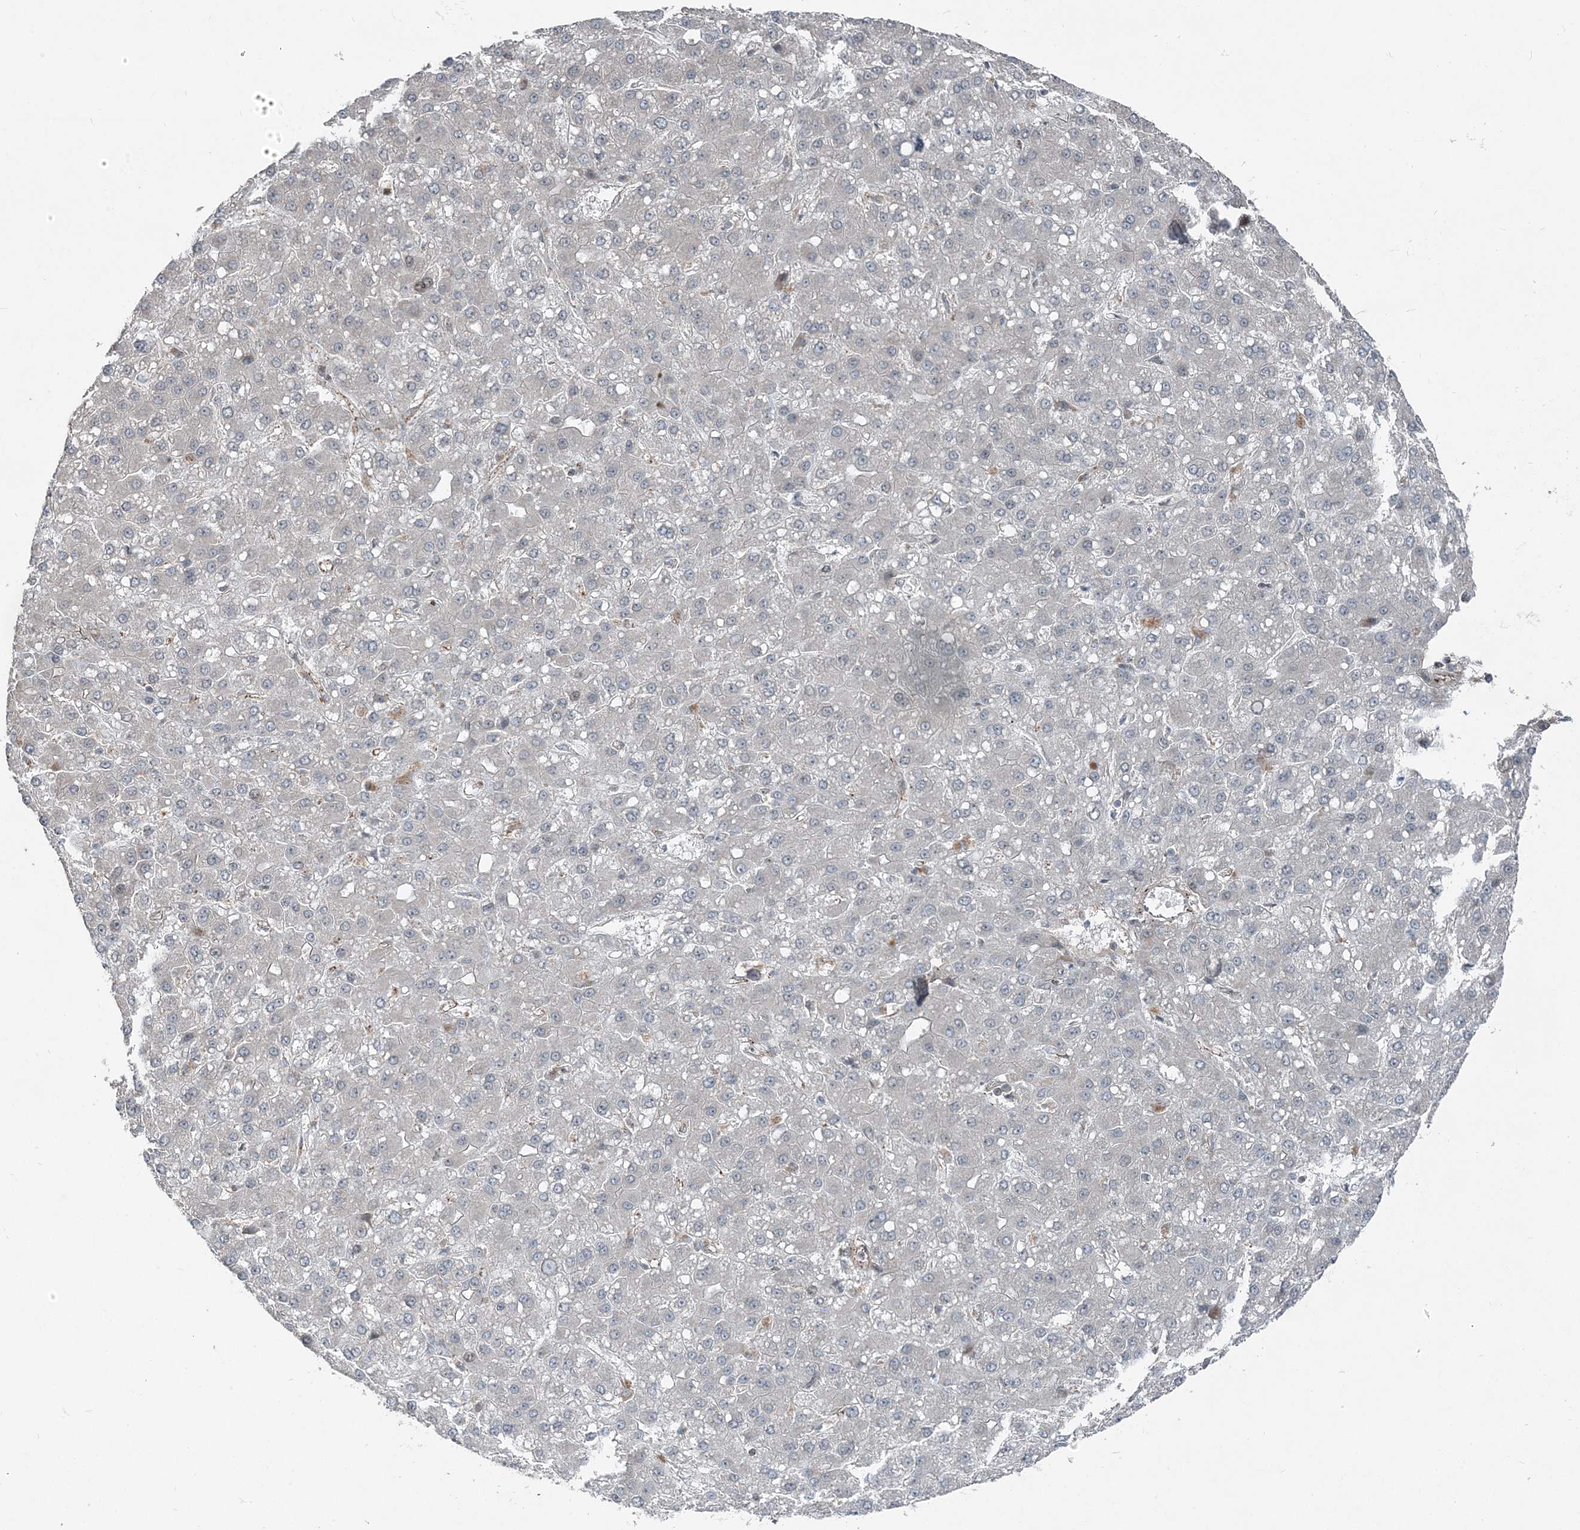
{"staining": {"intensity": "negative", "quantity": "none", "location": "none"}, "tissue": "liver cancer", "cell_type": "Tumor cells", "image_type": "cancer", "snomed": [{"axis": "morphology", "description": "Carcinoma, Hepatocellular, NOS"}, {"axis": "topography", "description": "Liver"}], "caption": "The IHC micrograph has no significant positivity in tumor cells of liver hepatocellular carcinoma tissue.", "gene": "FBXL17", "patient": {"sex": "male", "age": 67}}